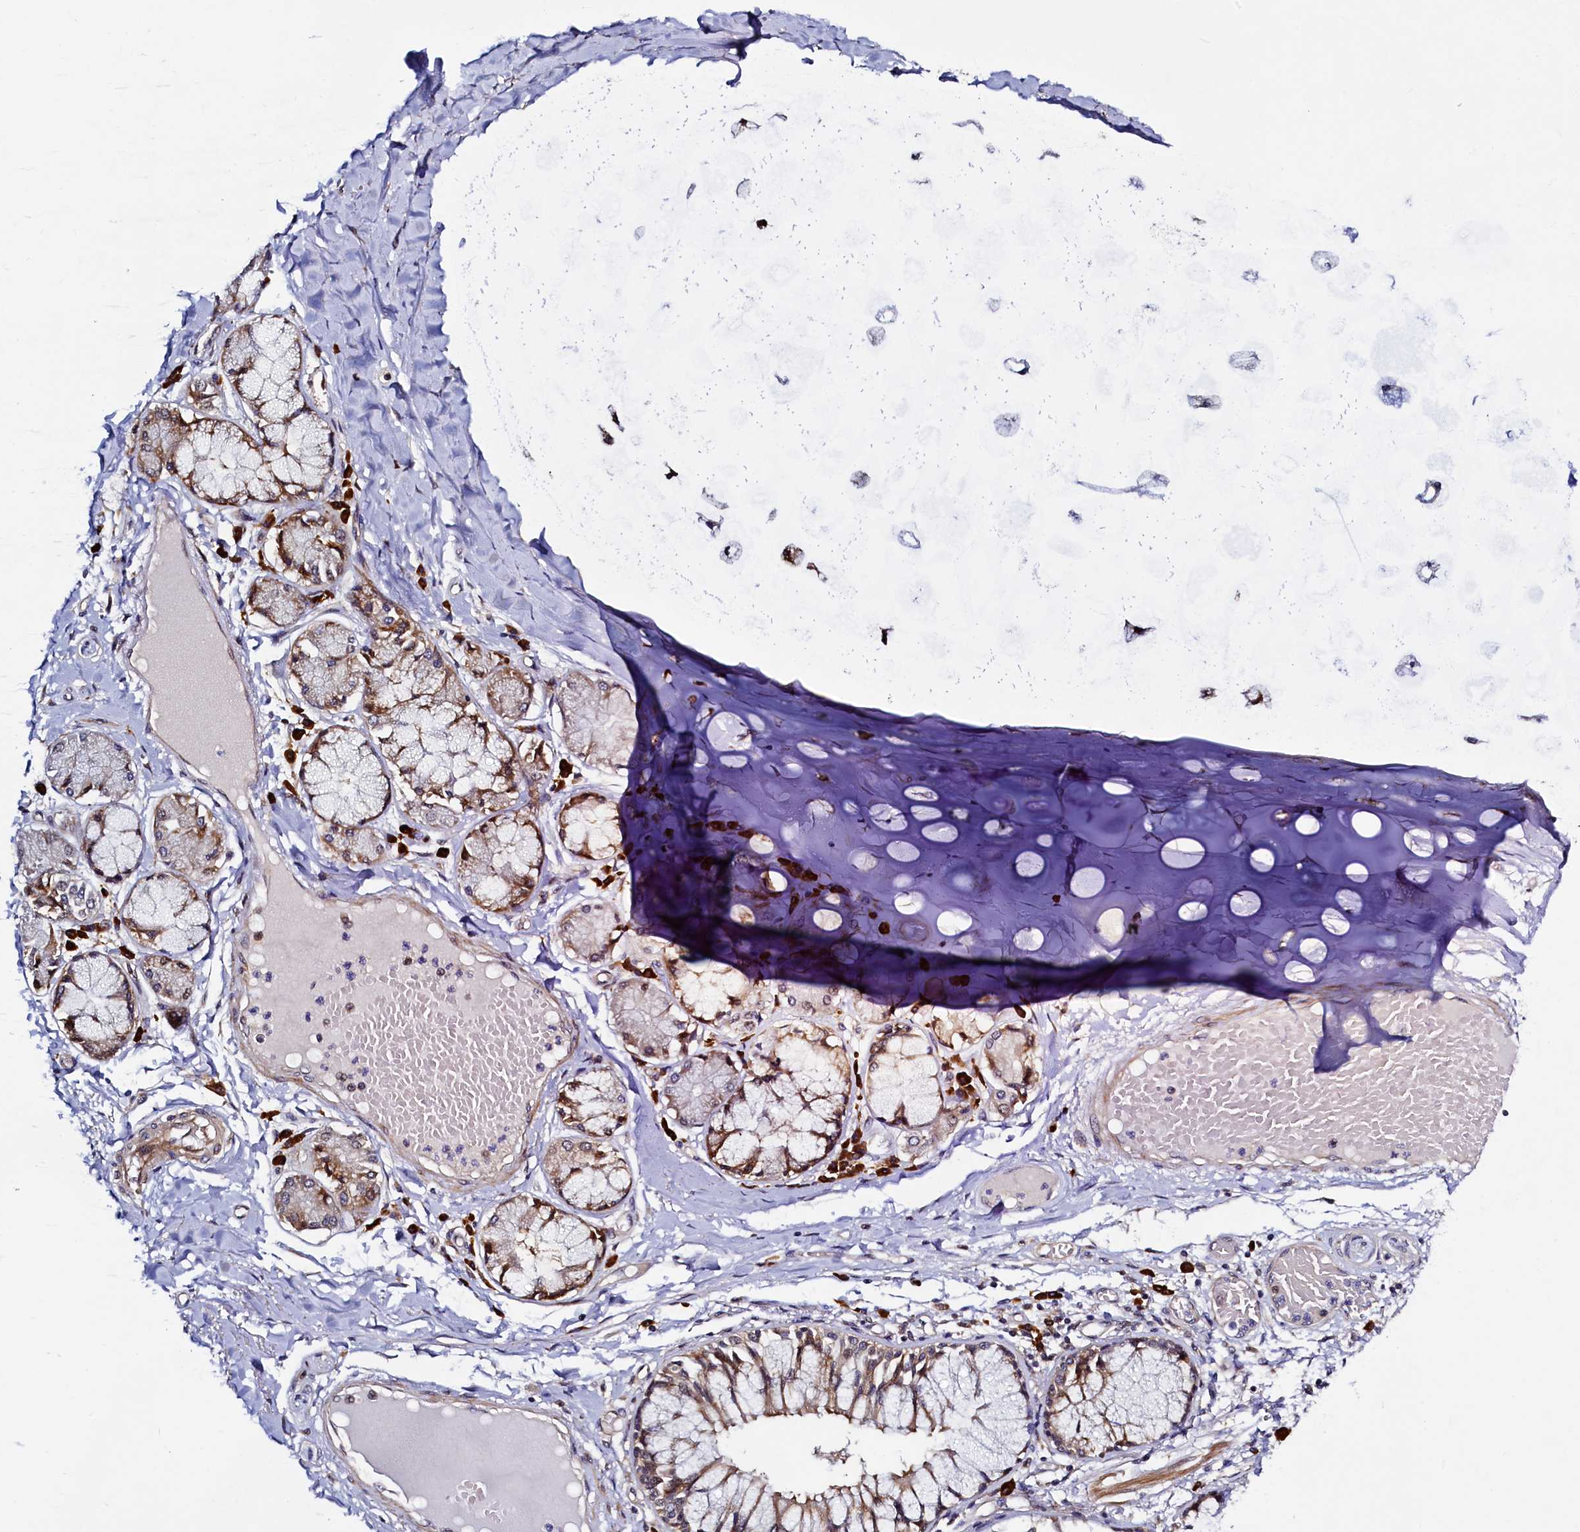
{"staining": {"intensity": "weak", "quantity": "<25%", "location": "cytoplasmic/membranous,nuclear"}, "tissue": "adipose tissue", "cell_type": "Adipocytes", "image_type": "normal", "snomed": [{"axis": "morphology", "description": "Normal tissue, NOS"}, {"axis": "topography", "description": "Cartilage tissue"}, {"axis": "topography", "description": "Bronchus"}, {"axis": "topography", "description": "Lung"}, {"axis": "topography", "description": "Peripheral nerve tissue"}], "caption": "This is an immunohistochemistry (IHC) micrograph of benign adipose tissue. There is no positivity in adipocytes.", "gene": "SLC16A14", "patient": {"sex": "female", "age": 49}}